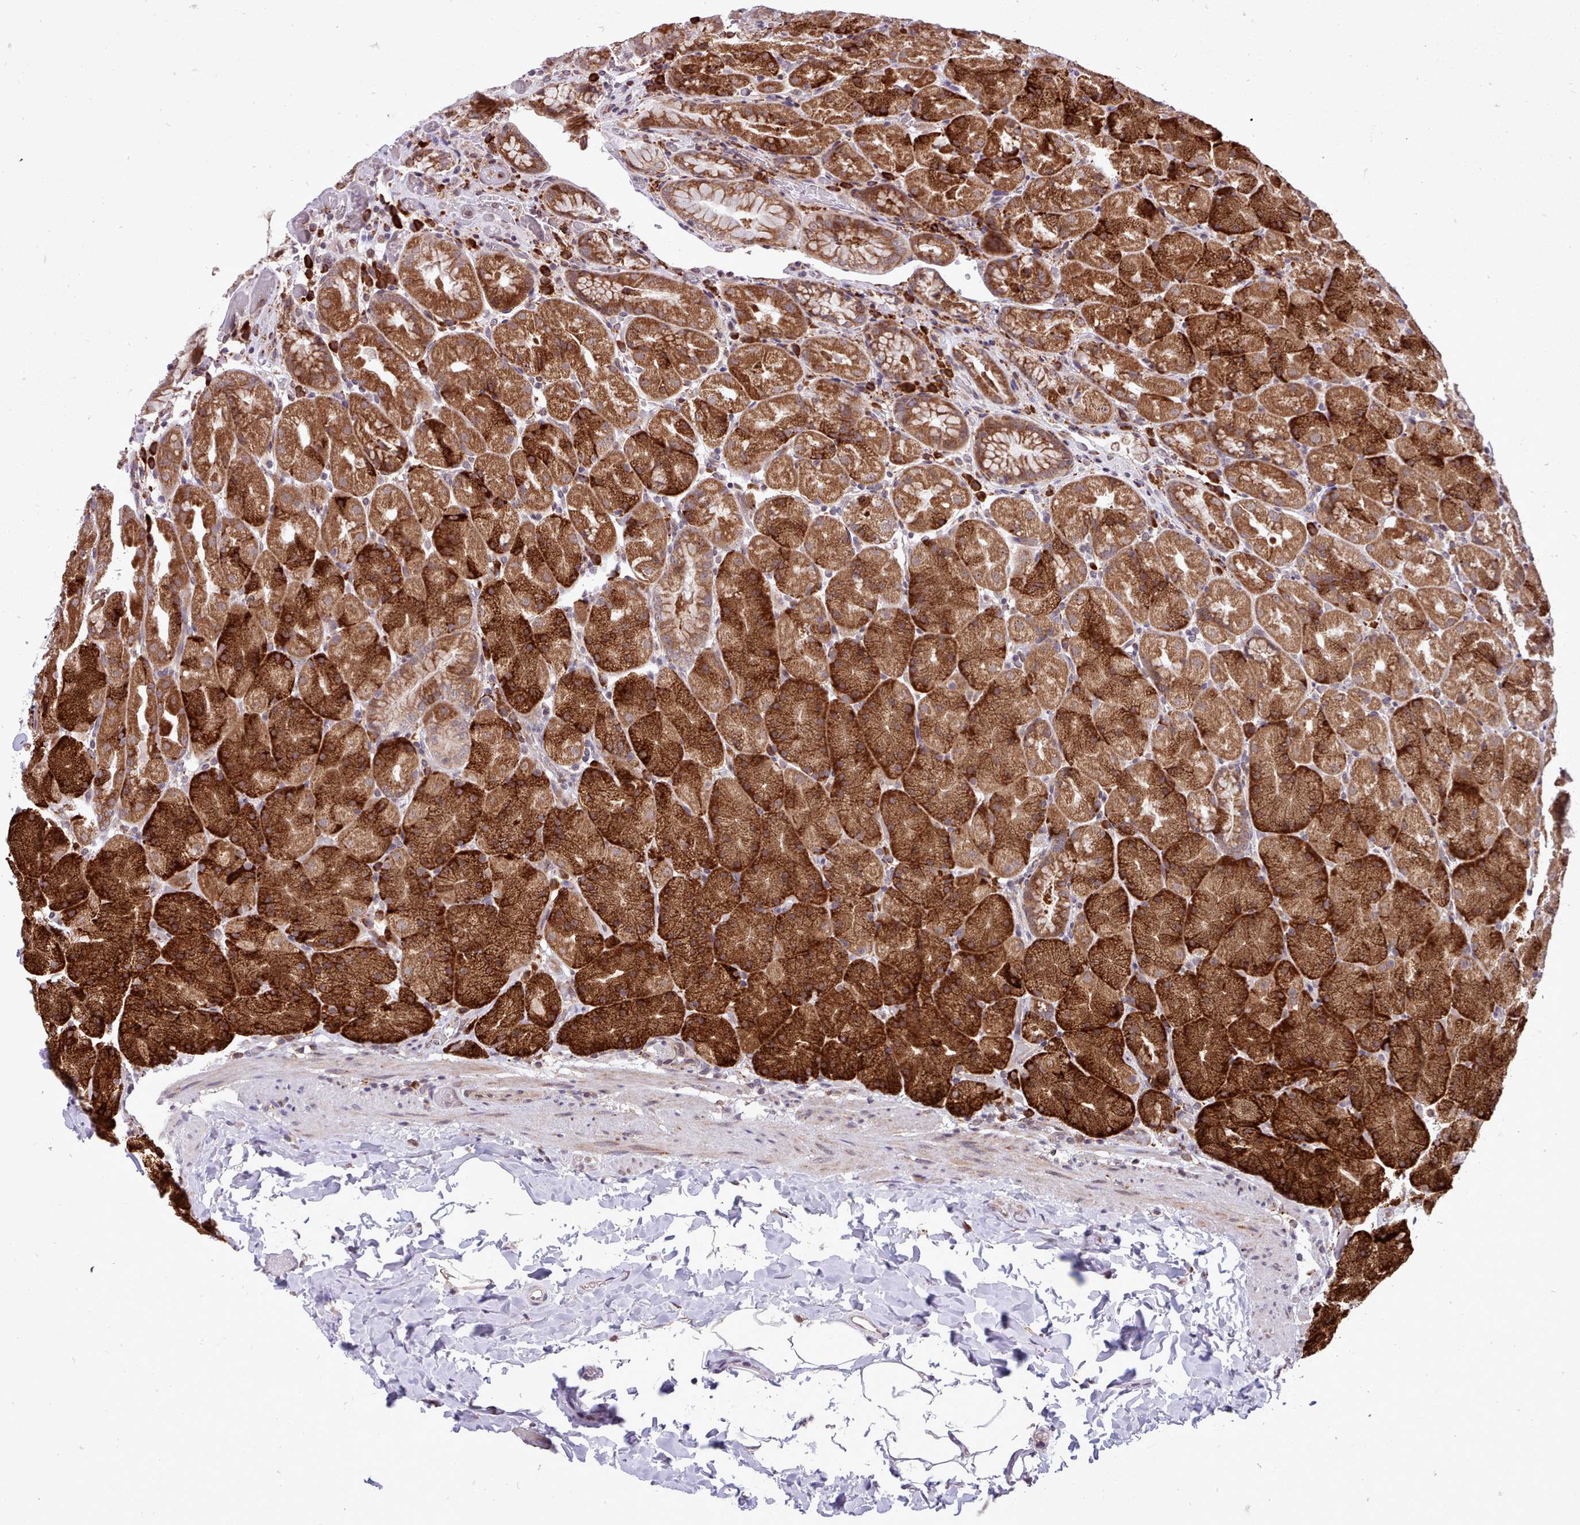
{"staining": {"intensity": "strong", "quantity": ">75%", "location": "cytoplasmic/membranous"}, "tissue": "stomach", "cell_type": "Glandular cells", "image_type": "normal", "snomed": [{"axis": "morphology", "description": "Normal tissue, NOS"}, {"axis": "topography", "description": "Stomach, upper"}, {"axis": "topography", "description": "Stomach, lower"}], "caption": "Stomach was stained to show a protein in brown. There is high levels of strong cytoplasmic/membranous staining in approximately >75% of glandular cells.", "gene": "TTLL3", "patient": {"sex": "male", "age": 67}}